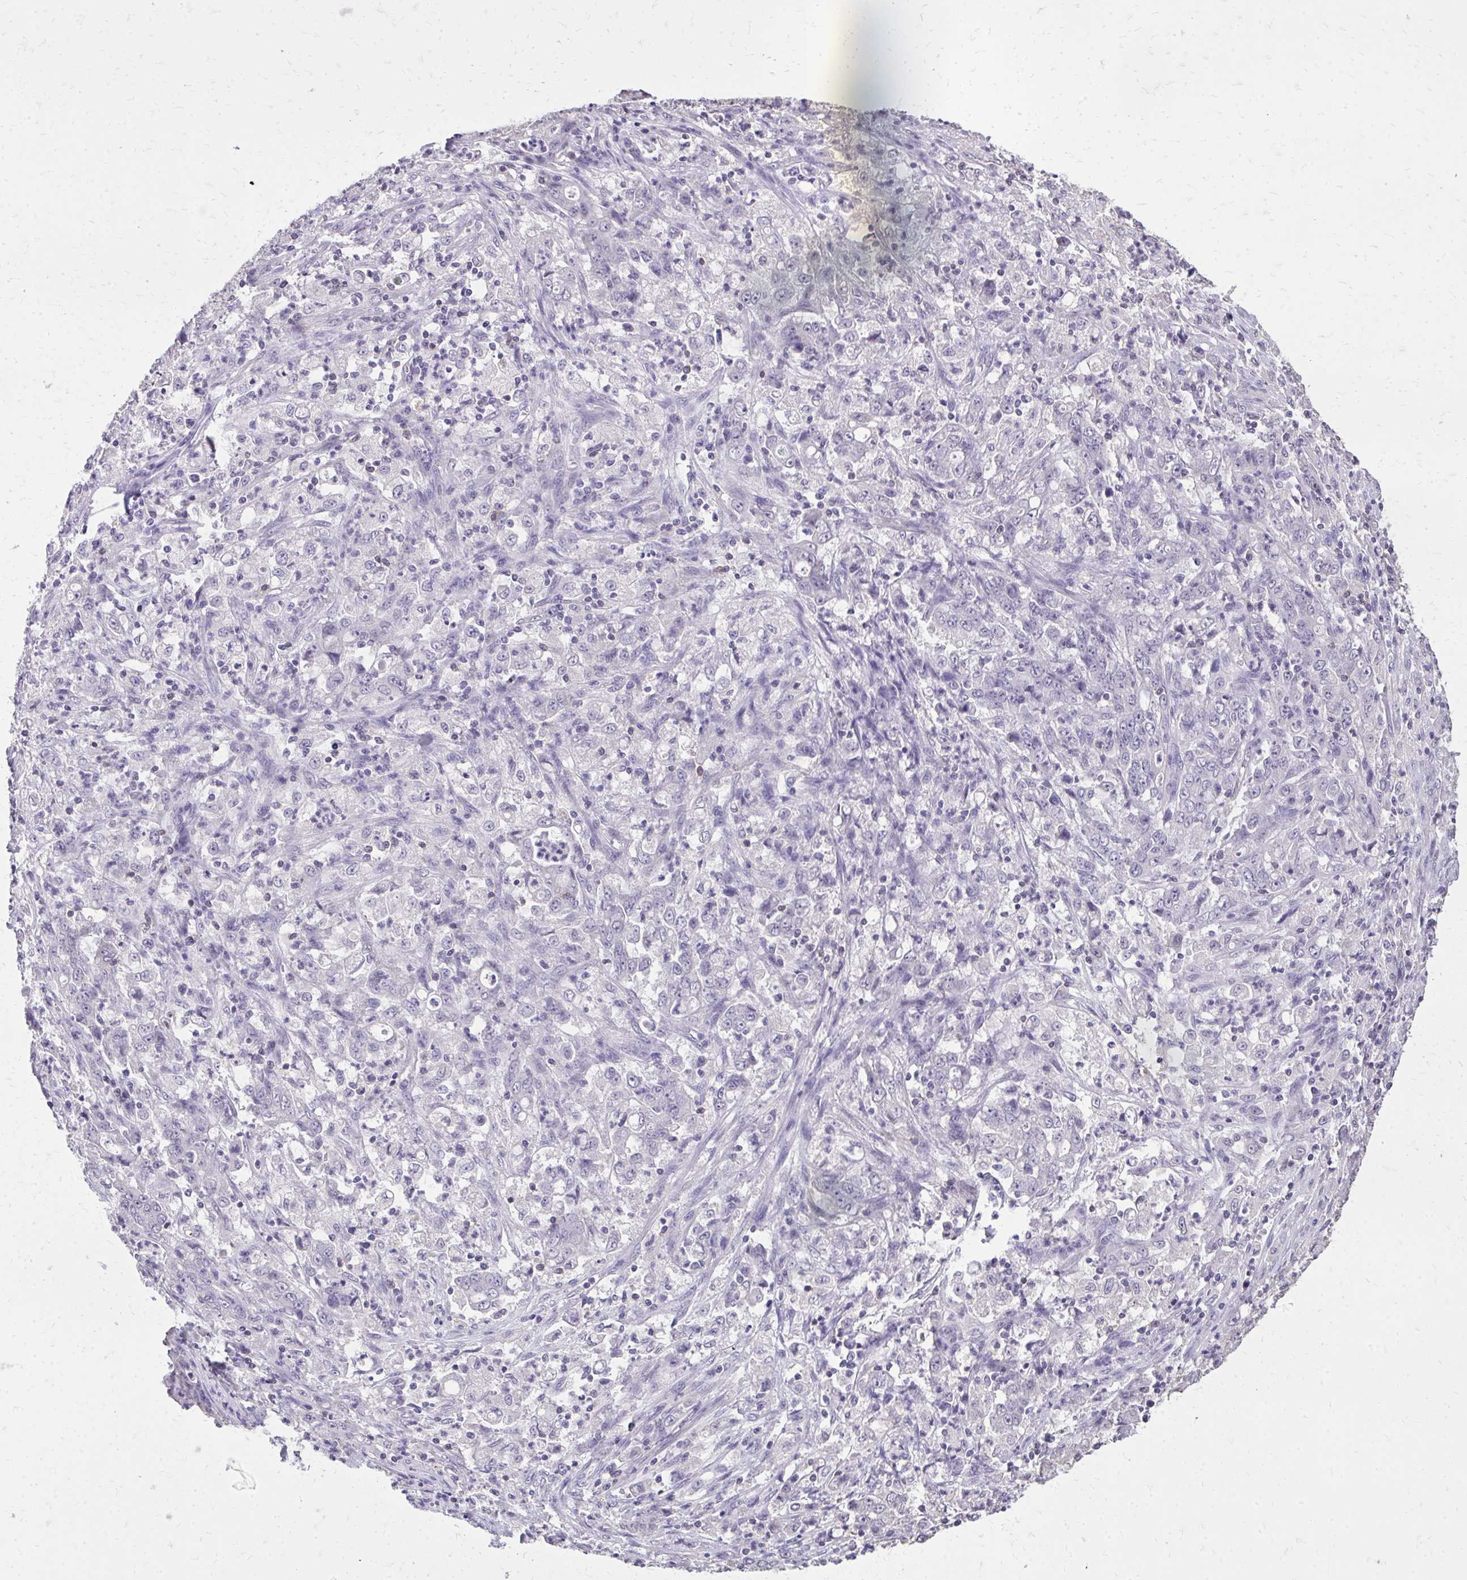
{"staining": {"intensity": "negative", "quantity": "none", "location": "none"}, "tissue": "stomach cancer", "cell_type": "Tumor cells", "image_type": "cancer", "snomed": [{"axis": "morphology", "description": "Adenocarcinoma, NOS"}, {"axis": "topography", "description": "Stomach, lower"}], "caption": "Stomach adenocarcinoma was stained to show a protein in brown. There is no significant expression in tumor cells.", "gene": "AKAP5", "patient": {"sex": "female", "age": 71}}